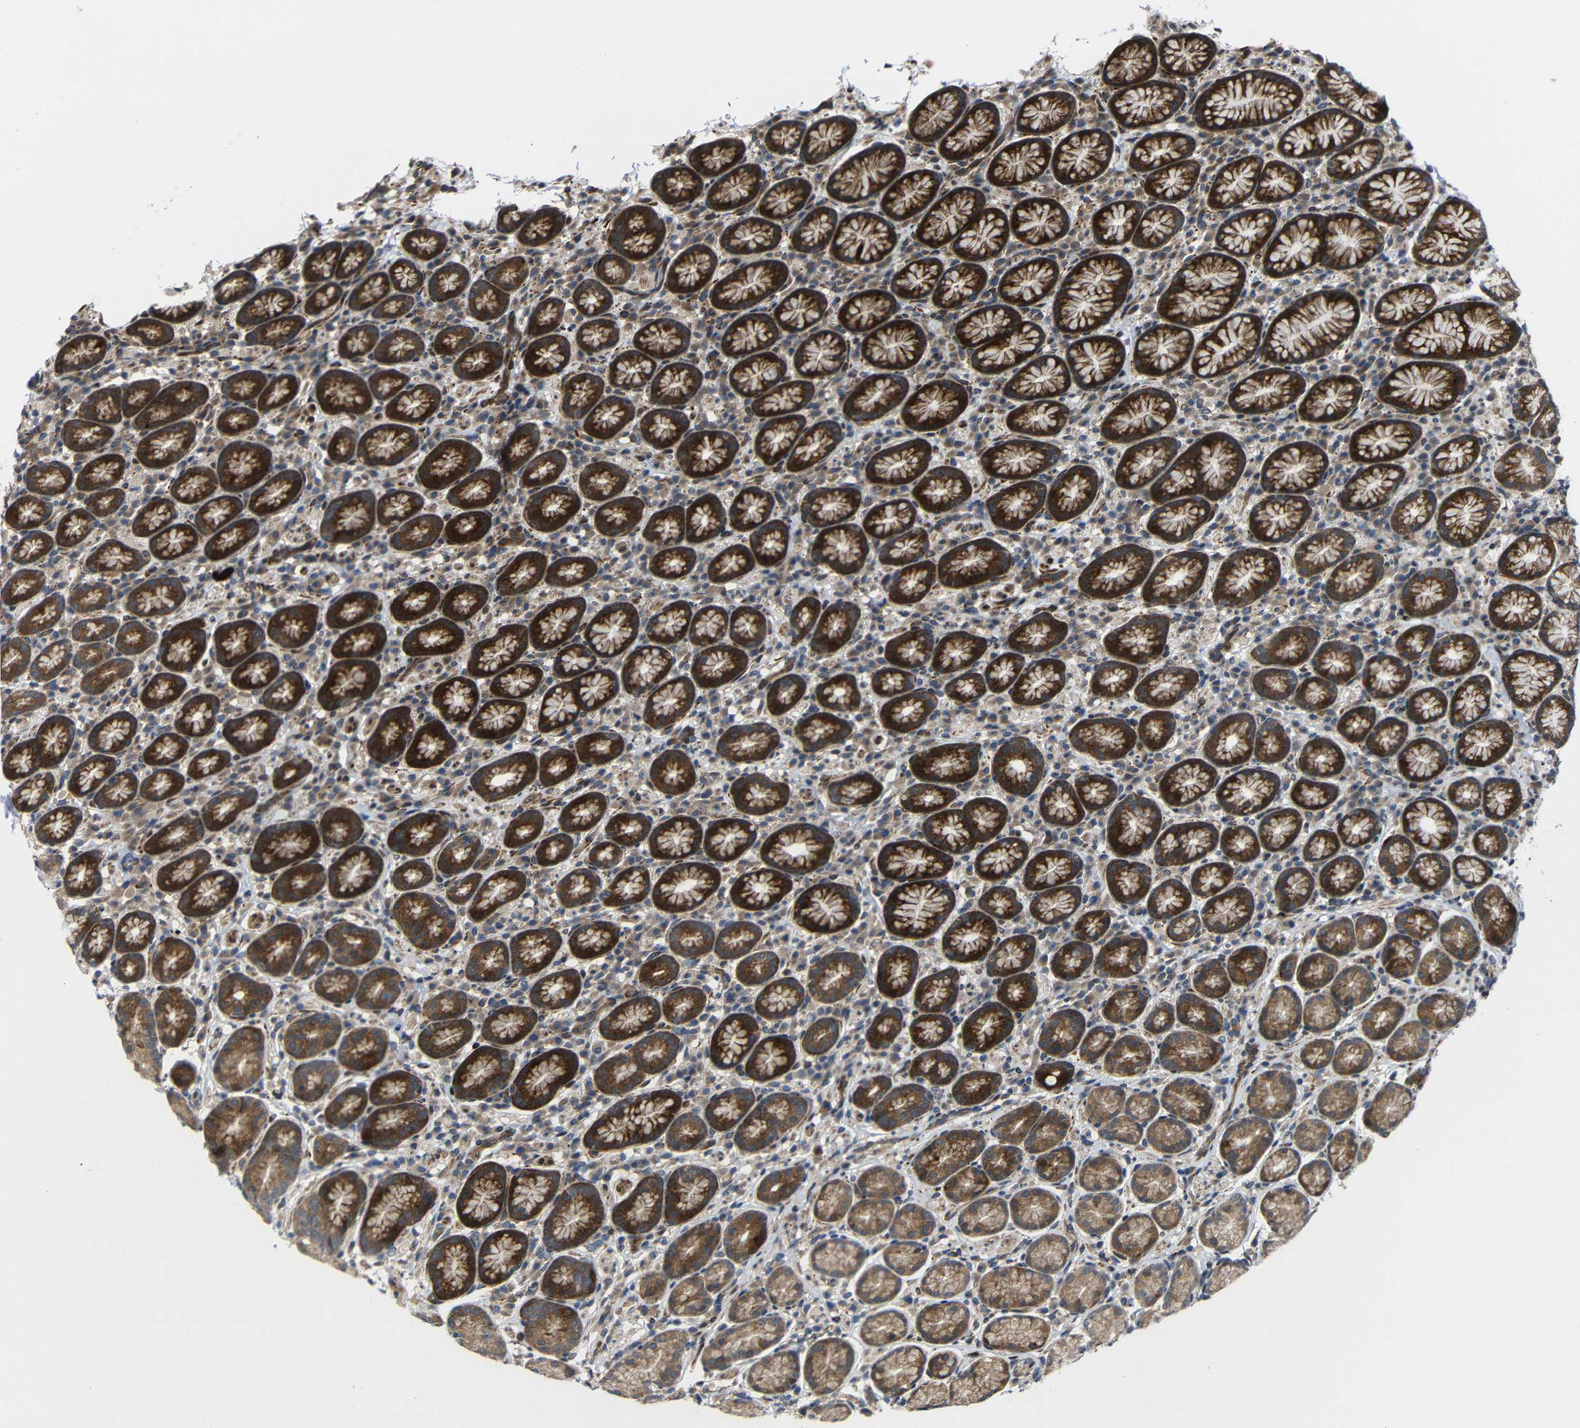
{"staining": {"intensity": "strong", "quantity": ">75%", "location": "cytoplasmic/membranous"}, "tissue": "stomach", "cell_type": "Glandular cells", "image_type": "normal", "snomed": [{"axis": "morphology", "description": "Normal tissue, NOS"}, {"axis": "topography", "description": "Stomach, lower"}], "caption": "A histopathology image of human stomach stained for a protein reveals strong cytoplasmic/membranous brown staining in glandular cells.", "gene": "P3H2", "patient": {"sex": "male", "age": 52}}